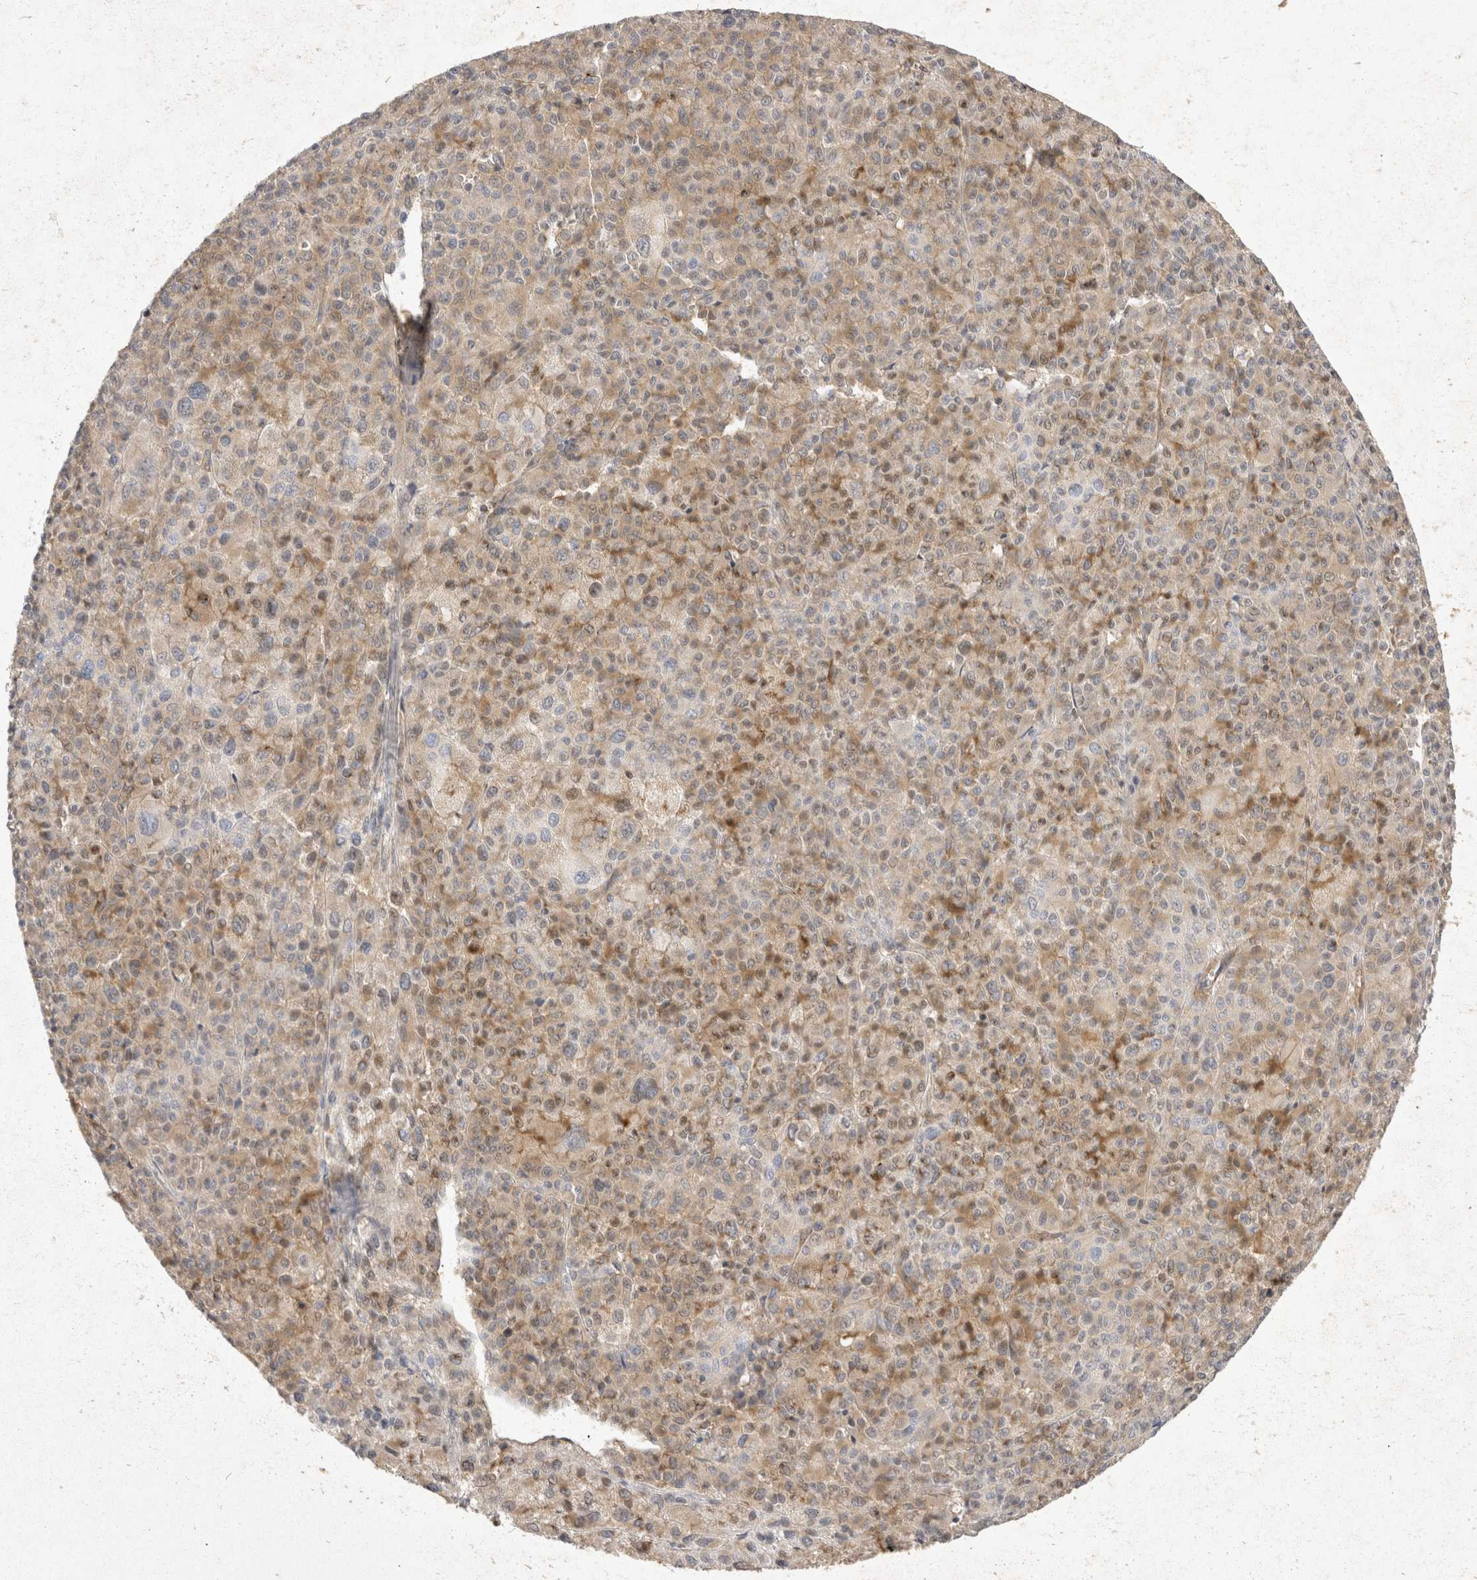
{"staining": {"intensity": "negative", "quantity": "none", "location": "none"}, "tissue": "melanoma", "cell_type": "Tumor cells", "image_type": "cancer", "snomed": [{"axis": "morphology", "description": "Malignant melanoma, Metastatic site"}, {"axis": "topography", "description": "Skin"}], "caption": "Micrograph shows no significant protein positivity in tumor cells of melanoma. The staining is performed using DAB (3,3'-diaminobenzidine) brown chromogen with nuclei counter-stained in using hematoxylin.", "gene": "EIF4G3", "patient": {"sex": "female", "age": 74}}